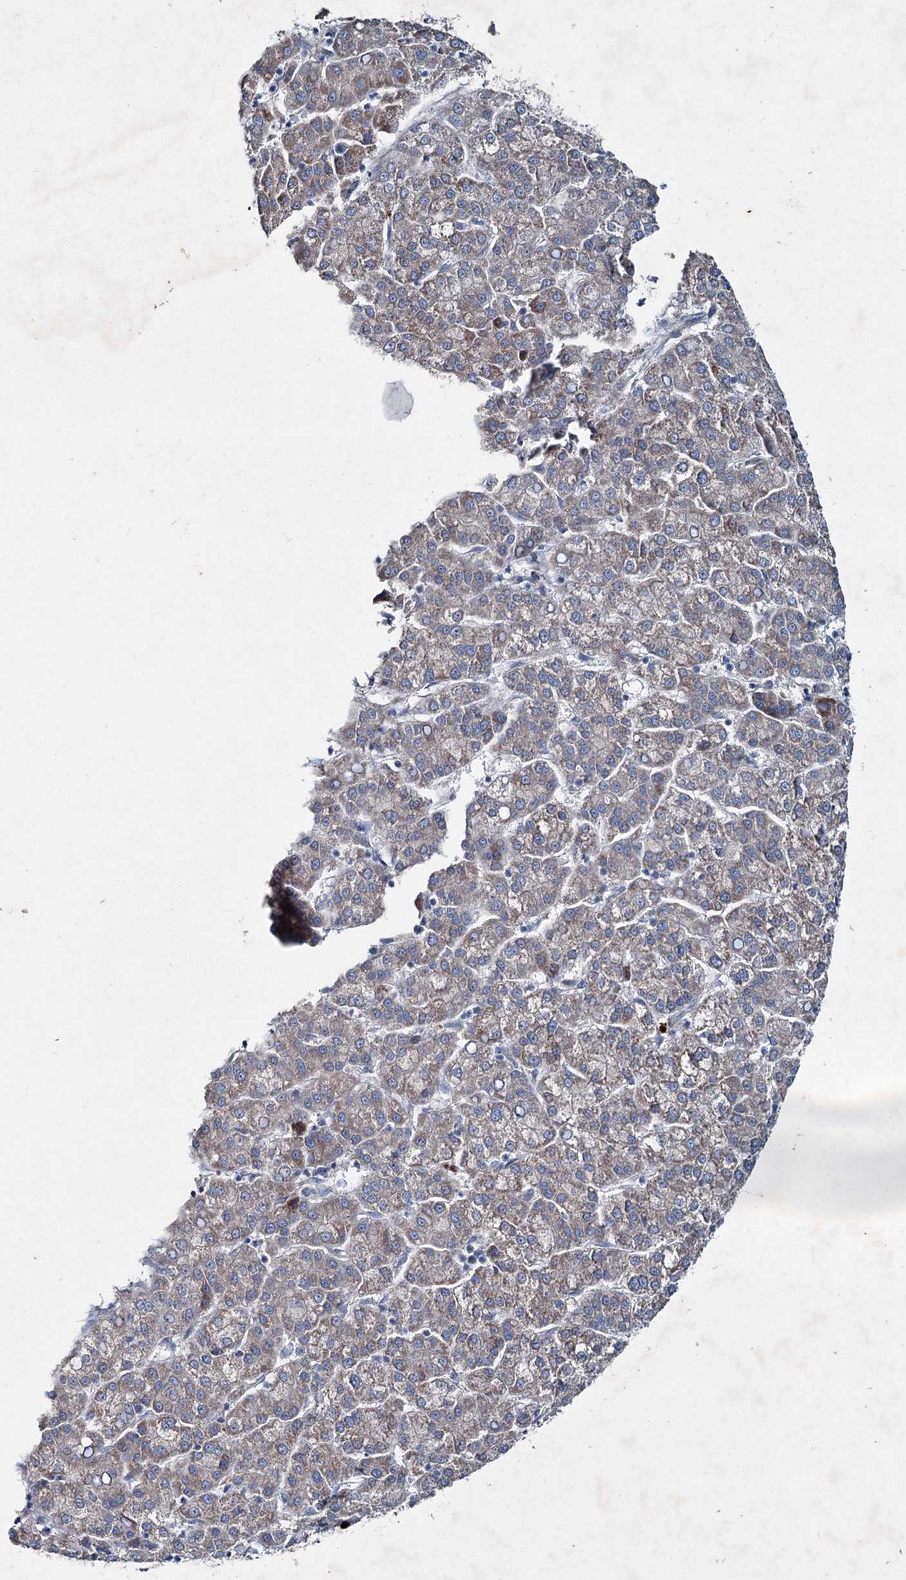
{"staining": {"intensity": "weak", "quantity": ">75%", "location": "cytoplasmic/membranous"}, "tissue": "liver cancer", "cell_type": "Tumor cells", "image_type": "cancer", "snomed": [{"axis": "morphology", "description": "Carcinoma, Hepatocellular, NOS"}, {"axis": "topography", "description": "Liver"}], "caption": "Approximately >75% of tumor cells in liver hepatocellular carcinoma reveal weak cytoplasmic/membranous protein positivity as visualized by brown immunohistochemical staining.", "gene": "PLA2G12A", "patient": {"sex": "female", "age": 58}}